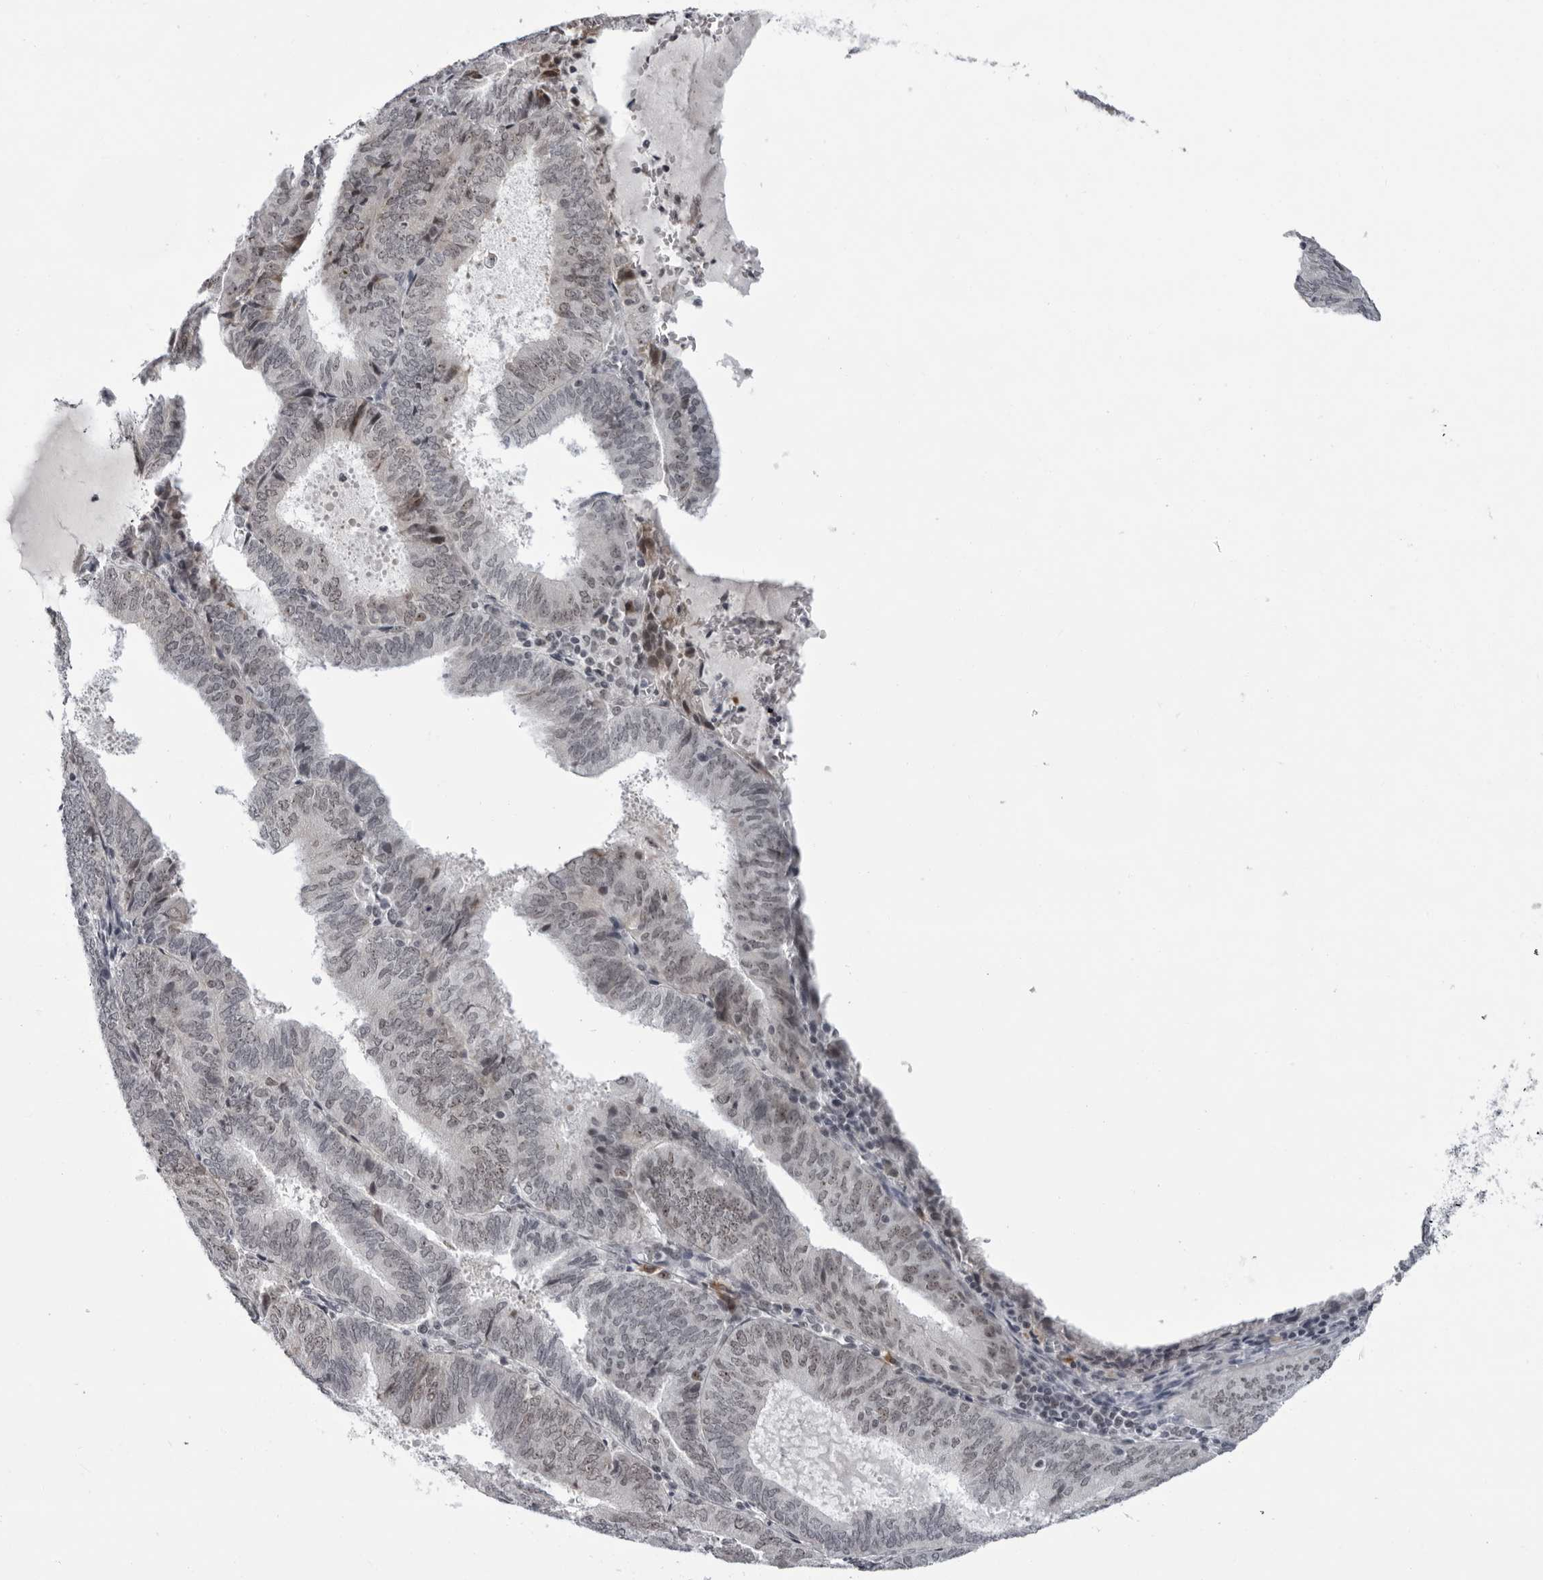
{"staining": {"intensity": "weak", "quantity": ">75%", "location": "nuclear"}, "tissue": "endometrial cancer", "cell_type": "Tumor cells", "image_type": "cancer", "snomed": [{"axis": "morphology", "description": "Adenocarcinoma, NOS"}, {"axis": "topography", "description": "Endometrium"}], "caption": "A brown stain labels weak nuclear staining of a protein in endometrial cancer tumor cells.", "gene": "EXOSC10", "patient": {"sex": "female", "age": 81}}